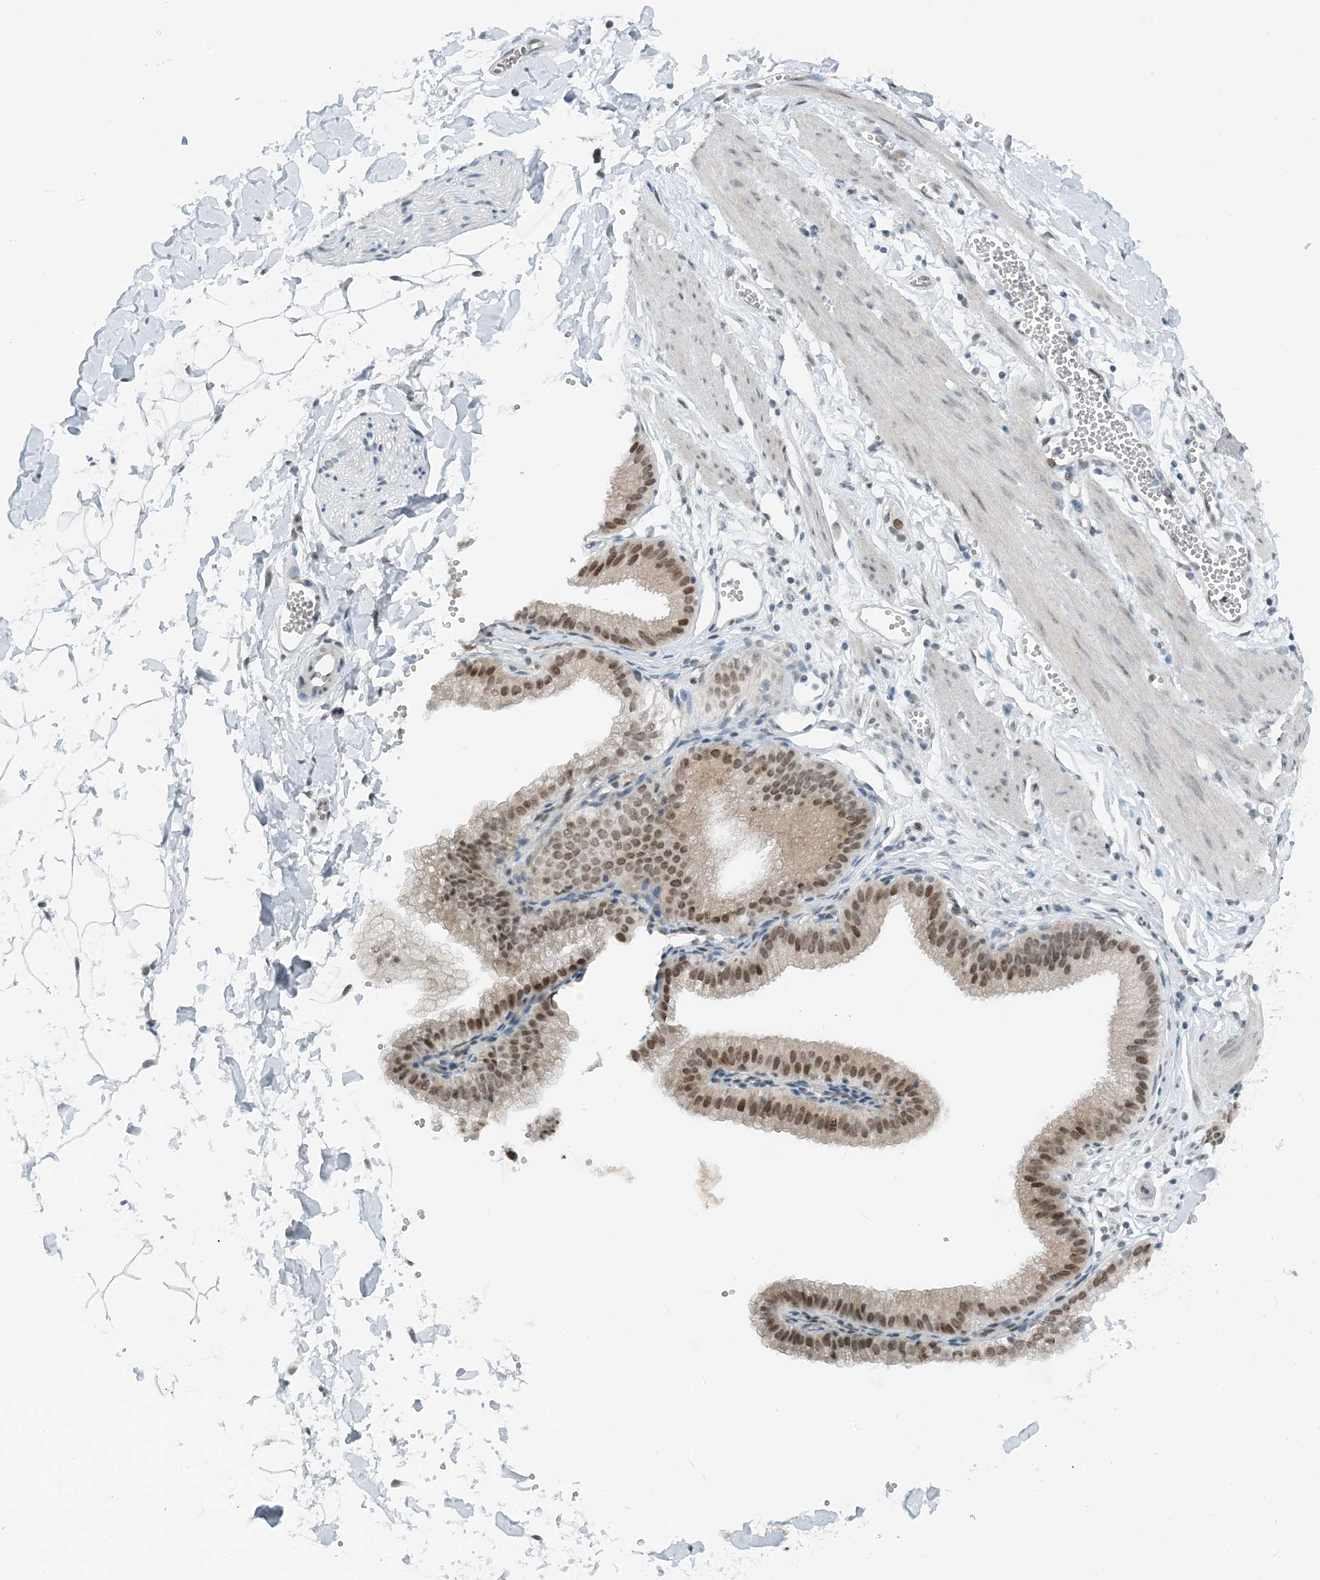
{"staining": {"intensity": "moderate", "quantity": ">75%", "location": "nuclear"}, "tissue": "adipose tissue", "cell_type": "Adipocytes", "image_type": "normal", "snomed": [{"axis": "morphology", "description": "Normal tissue, NOS"}, {"axis": "topography", "description": "Gallbladder"}, {"axis": "topography", "description": "Peripheral nerve tissue"}], "caption": "Normal adipose tissue reveals moderate nuclear expression in approximately >75% of adipocytes, visualized by immunohistochemistry.", "gene": "ZNF500", "patient": {"sex": "male", "age": 38}}